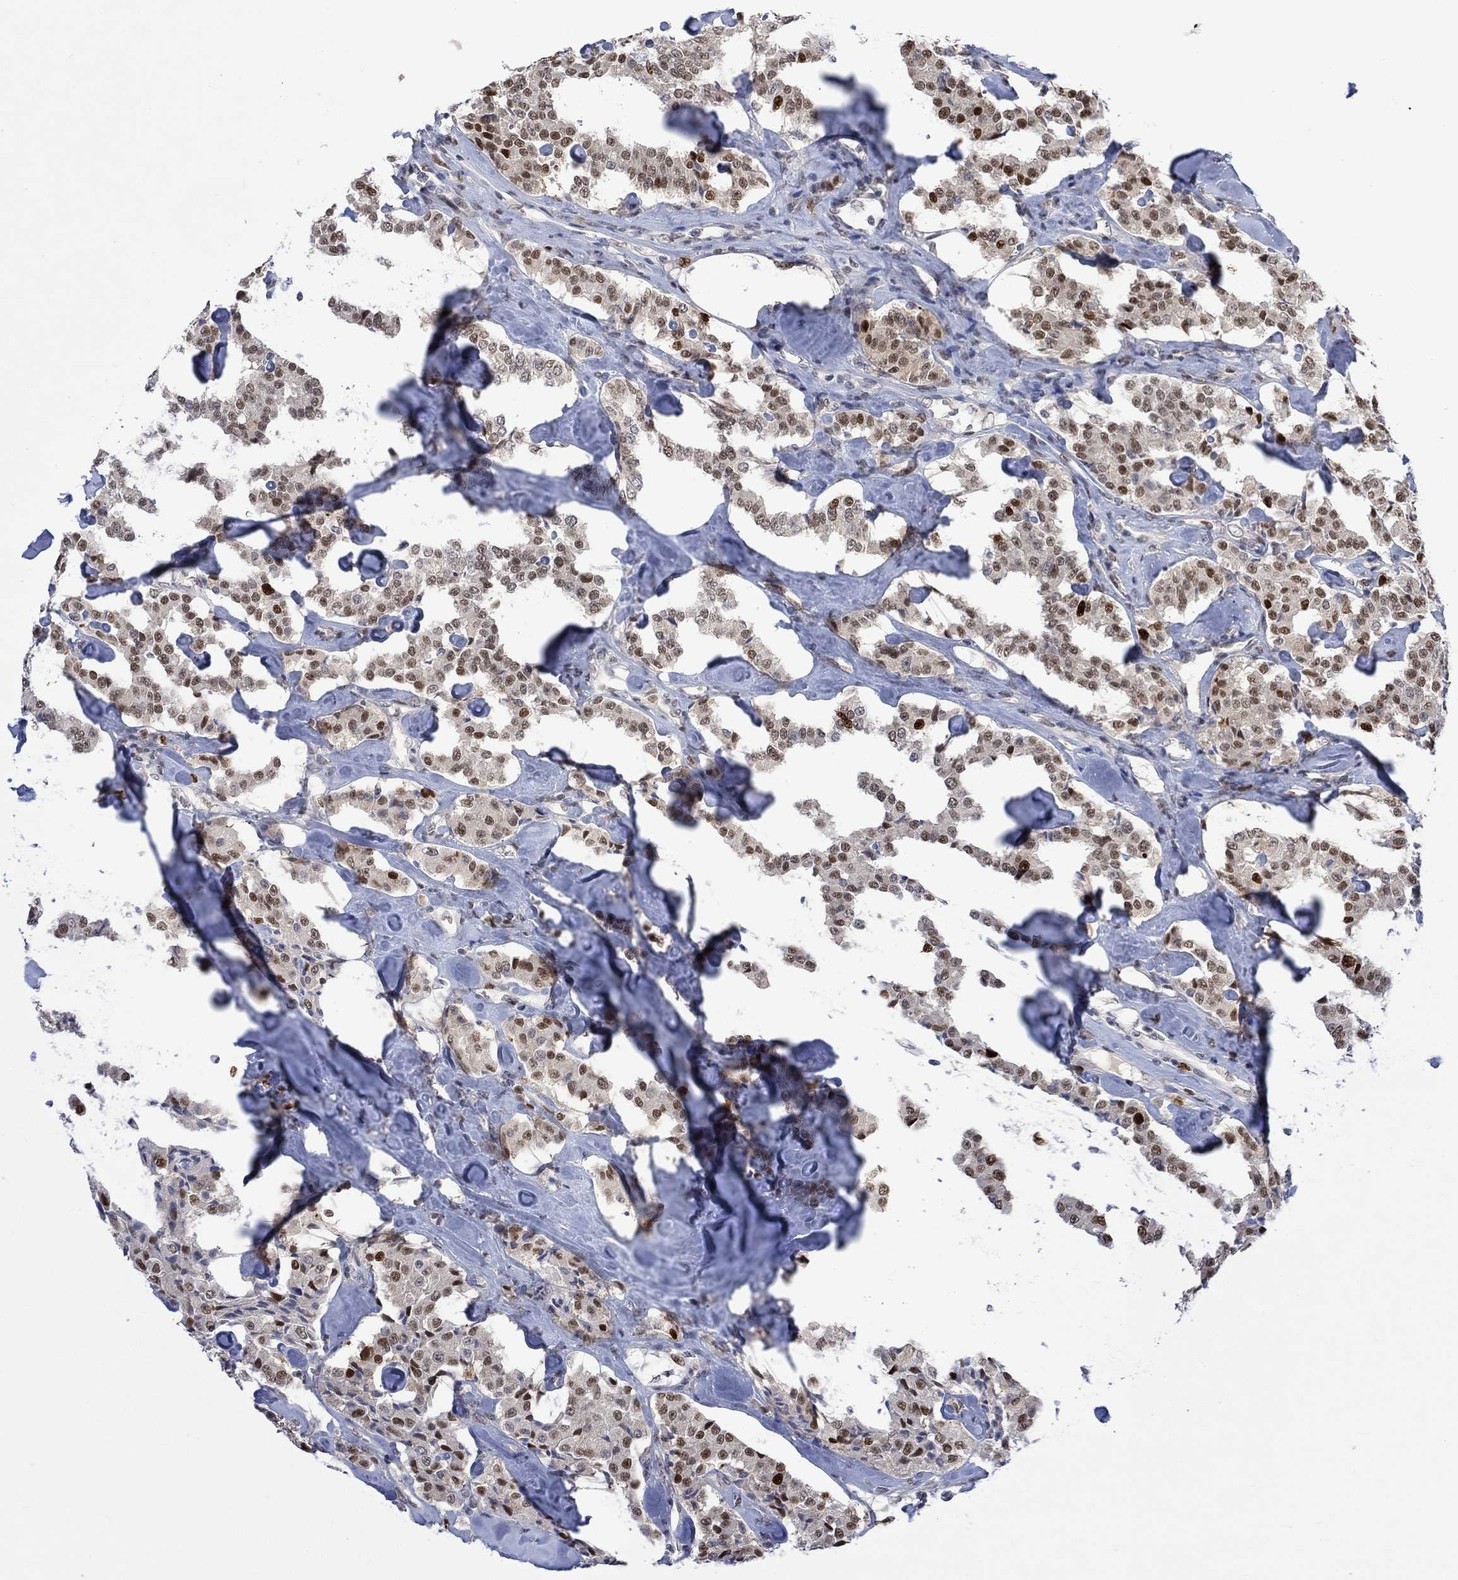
{"staining": {"intensity": "moderate", "quantity": "25%-75%", "location": "nuclear"}, "tissue": "carcinoid", "cell_type": "Tumor cells", "image_type": "cancer", "snomed": [{"axis": "morphology", "description": "Carcinoid, malignant, NOS"}, {"axis": "topography", "description": "Pancreas"}], "caption": "Tumor cells demonstrate medium levels of moderate nuclear expression in approximately 25%-75% of cells in human carcinoid.", "gene": "RAD54L2", "patient": {"sex": "male", "age": 41}}